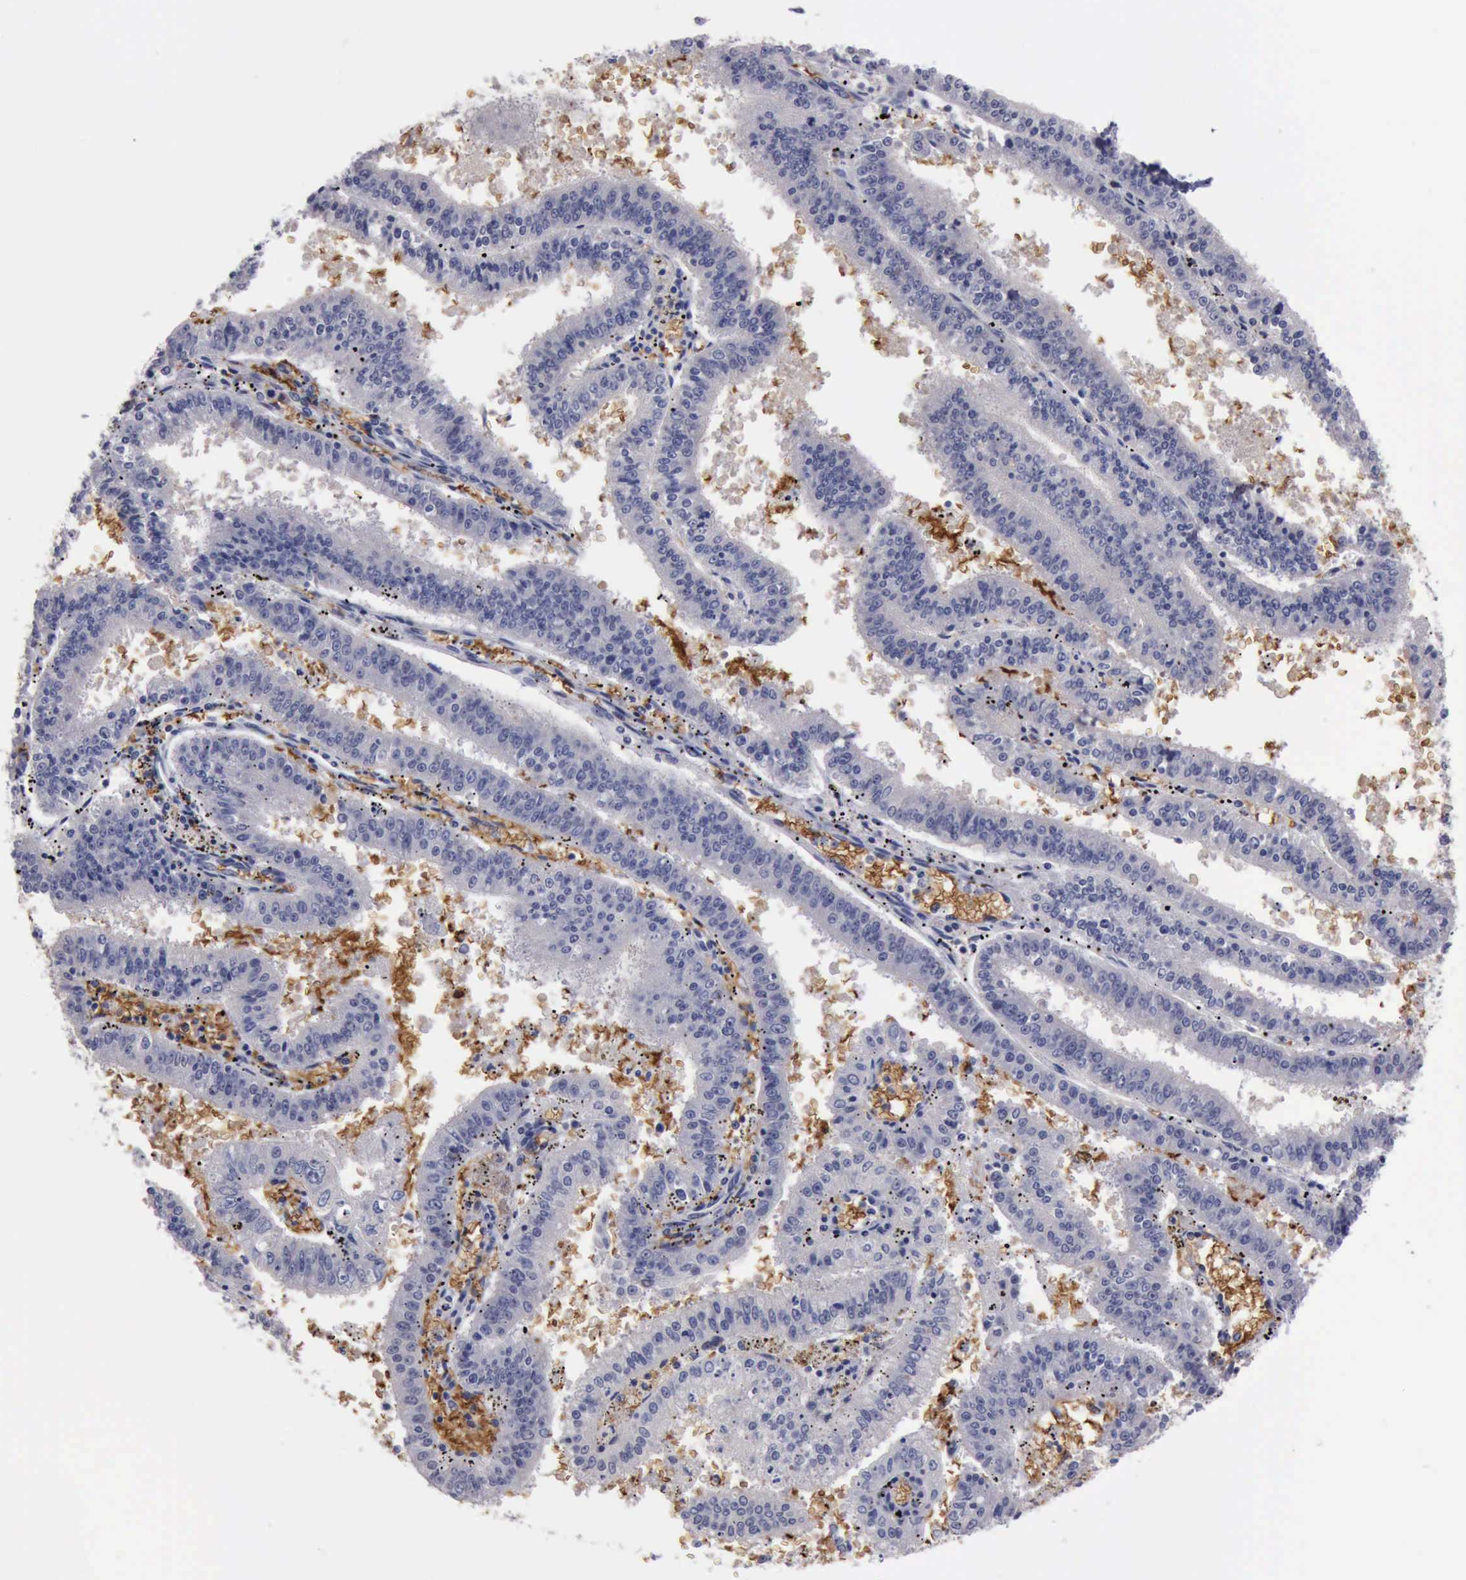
{"staining": {"intensity": "negative", "quantity": "none", "location": "none"}, "tissue": "endometrial cancer", "cell_type": "Tumor cells", "image_type": "cancer", "snomed": [{"axis": "morphology", "description": "Adenocarcinoma, NOS"}, {"axis": "topography", "description": "Endometrium"}], "caption": "An IHC image of adenocarcinoma (endometrial) is shown. There is no staining in tumor cells of adenocarcinoma (endometrial).", "gene": "CEP128", "patient": {"sex": "female", "age": 66}}